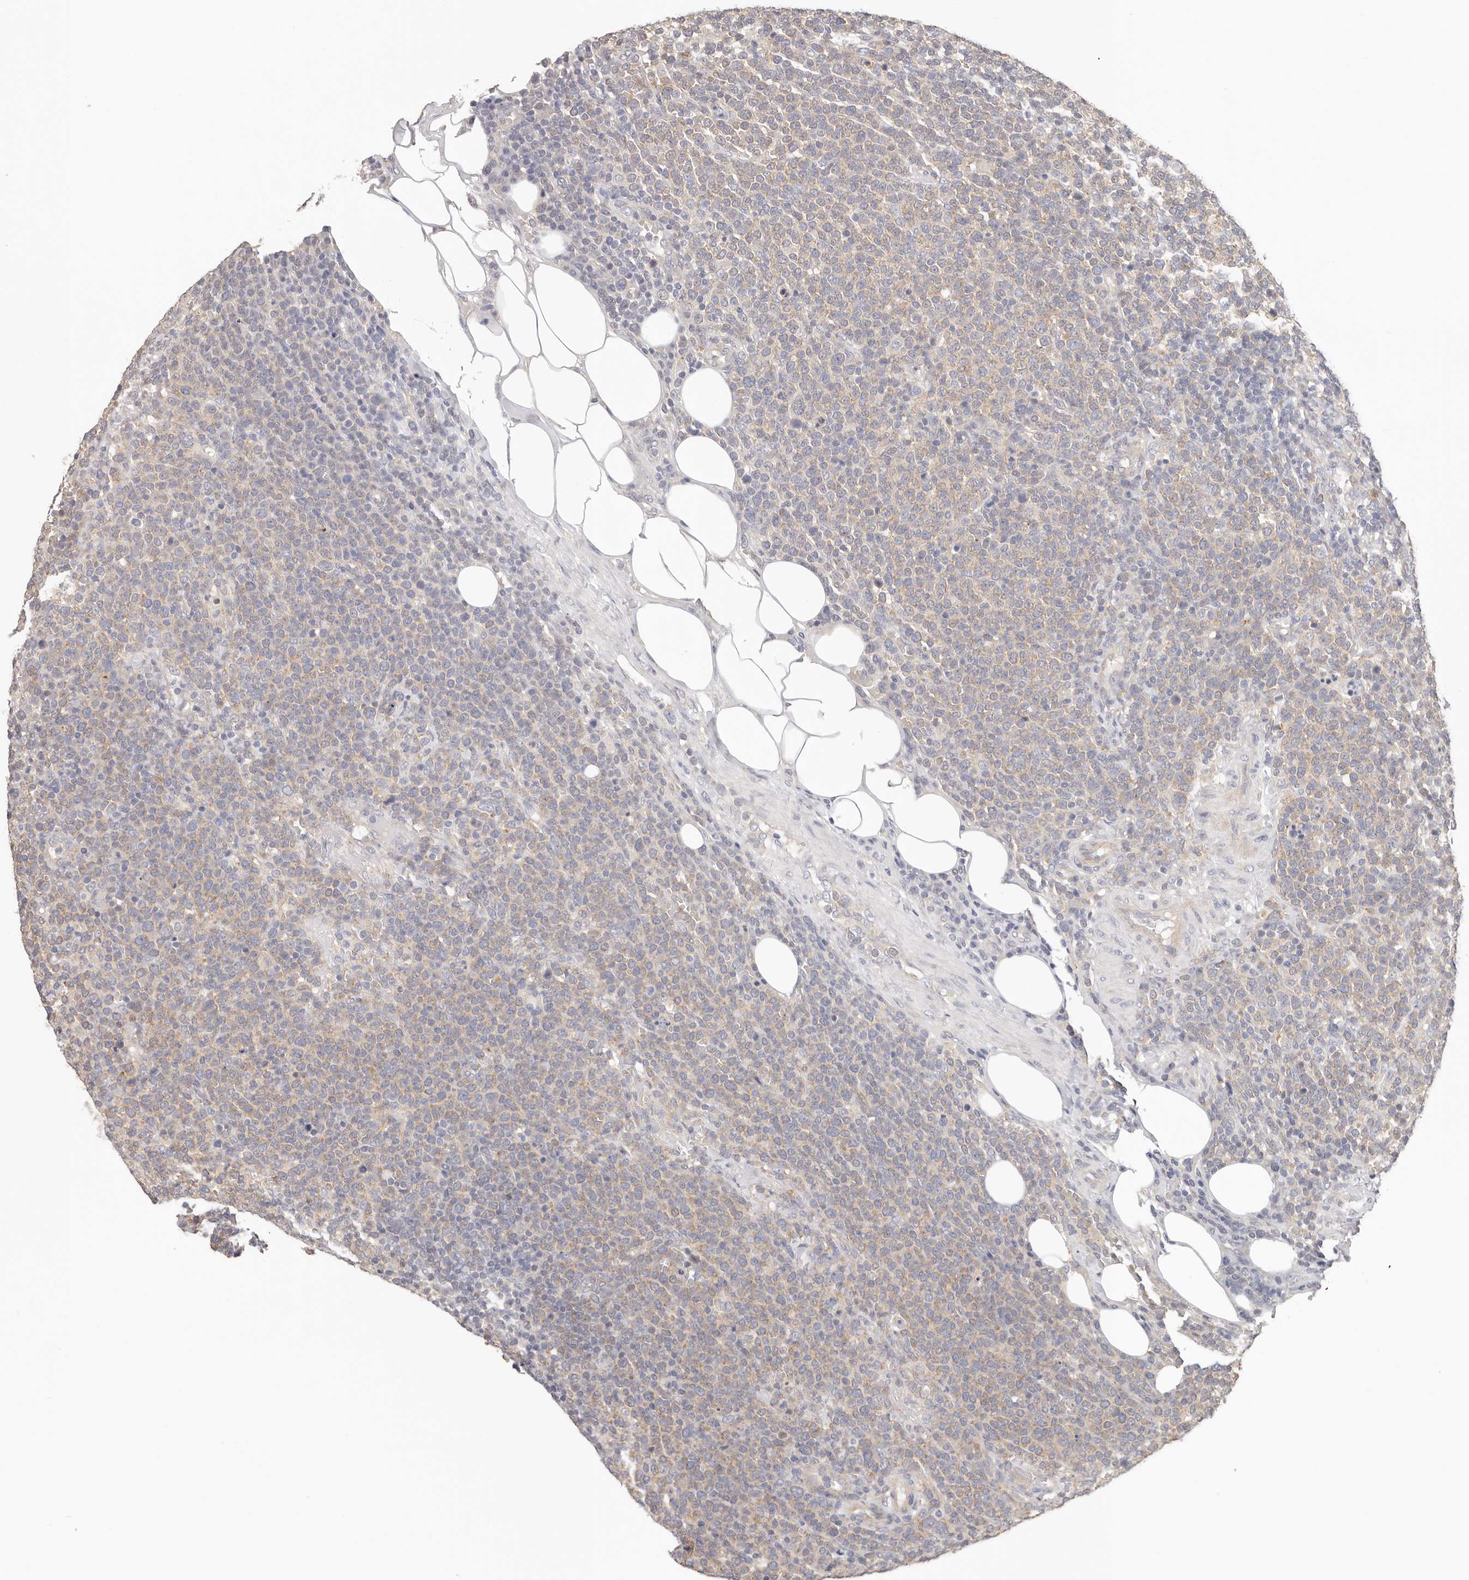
{"staining": {"intensity": "weak", "quantity": ">75%", "location": "cytoplasmic/membranous"}, "tissue": "lymphoma", "cell_type": "Tumor cells", "image_type": "cancer", "snomed": [{"axis": "morphology", "description": "Malignant lymphoma, non-Hodgkin's type, High grade"}, {"axis": "topography", "description": "Lymph node"}], "caption": "The micrograph displays immunohistochemical staining of lymphoma. There is weak cytoplasmic/membranous expression is seen in about >75% of tumor cells.", "gene": "AFDN", "patient": {"sex": "male", "age": 61}}